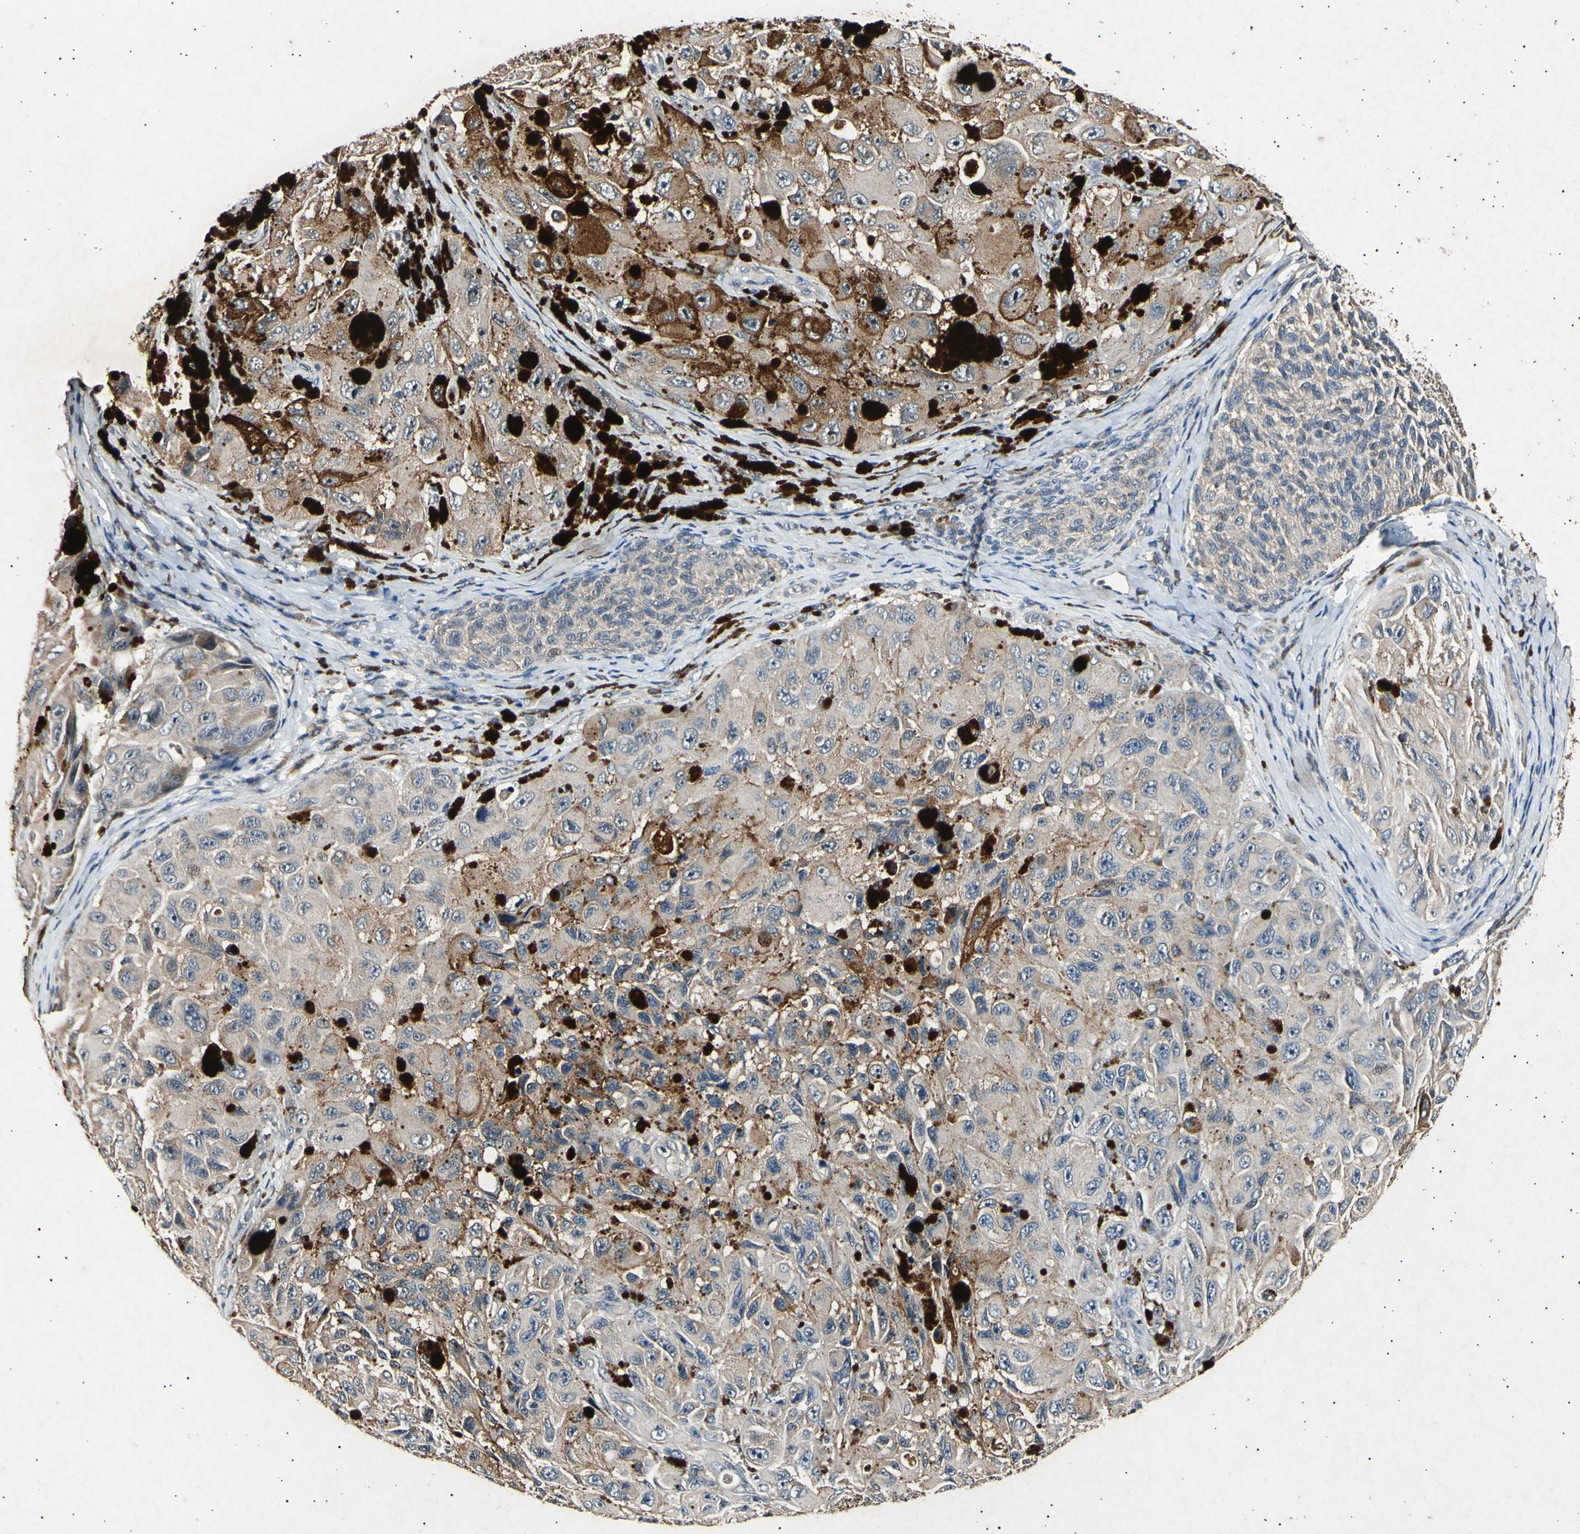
{"staining": {"intensity": "weak", "quantity": ">75%", "location": "cytoplasmic/membranous"}, "tissue": "melanoma", "cell_type": "Tumor cells", "image_type": "cancer", "snomed": [{"axis": "morphology", "description": "Malignant melanoma, NOS"}, {"axis": "topography", "description": "Skin"}], "caption": "Malignant melanoma stained with immunohistochemistry exhibits weak cytoplasmic/membranous positivity in approximately >75% of tumor cells. Immunohistochemistry stains the protein in brown and the nuclei are stained blue.", "gene": "ADCY3", "patient": {"sex": "female", "age": 73}}